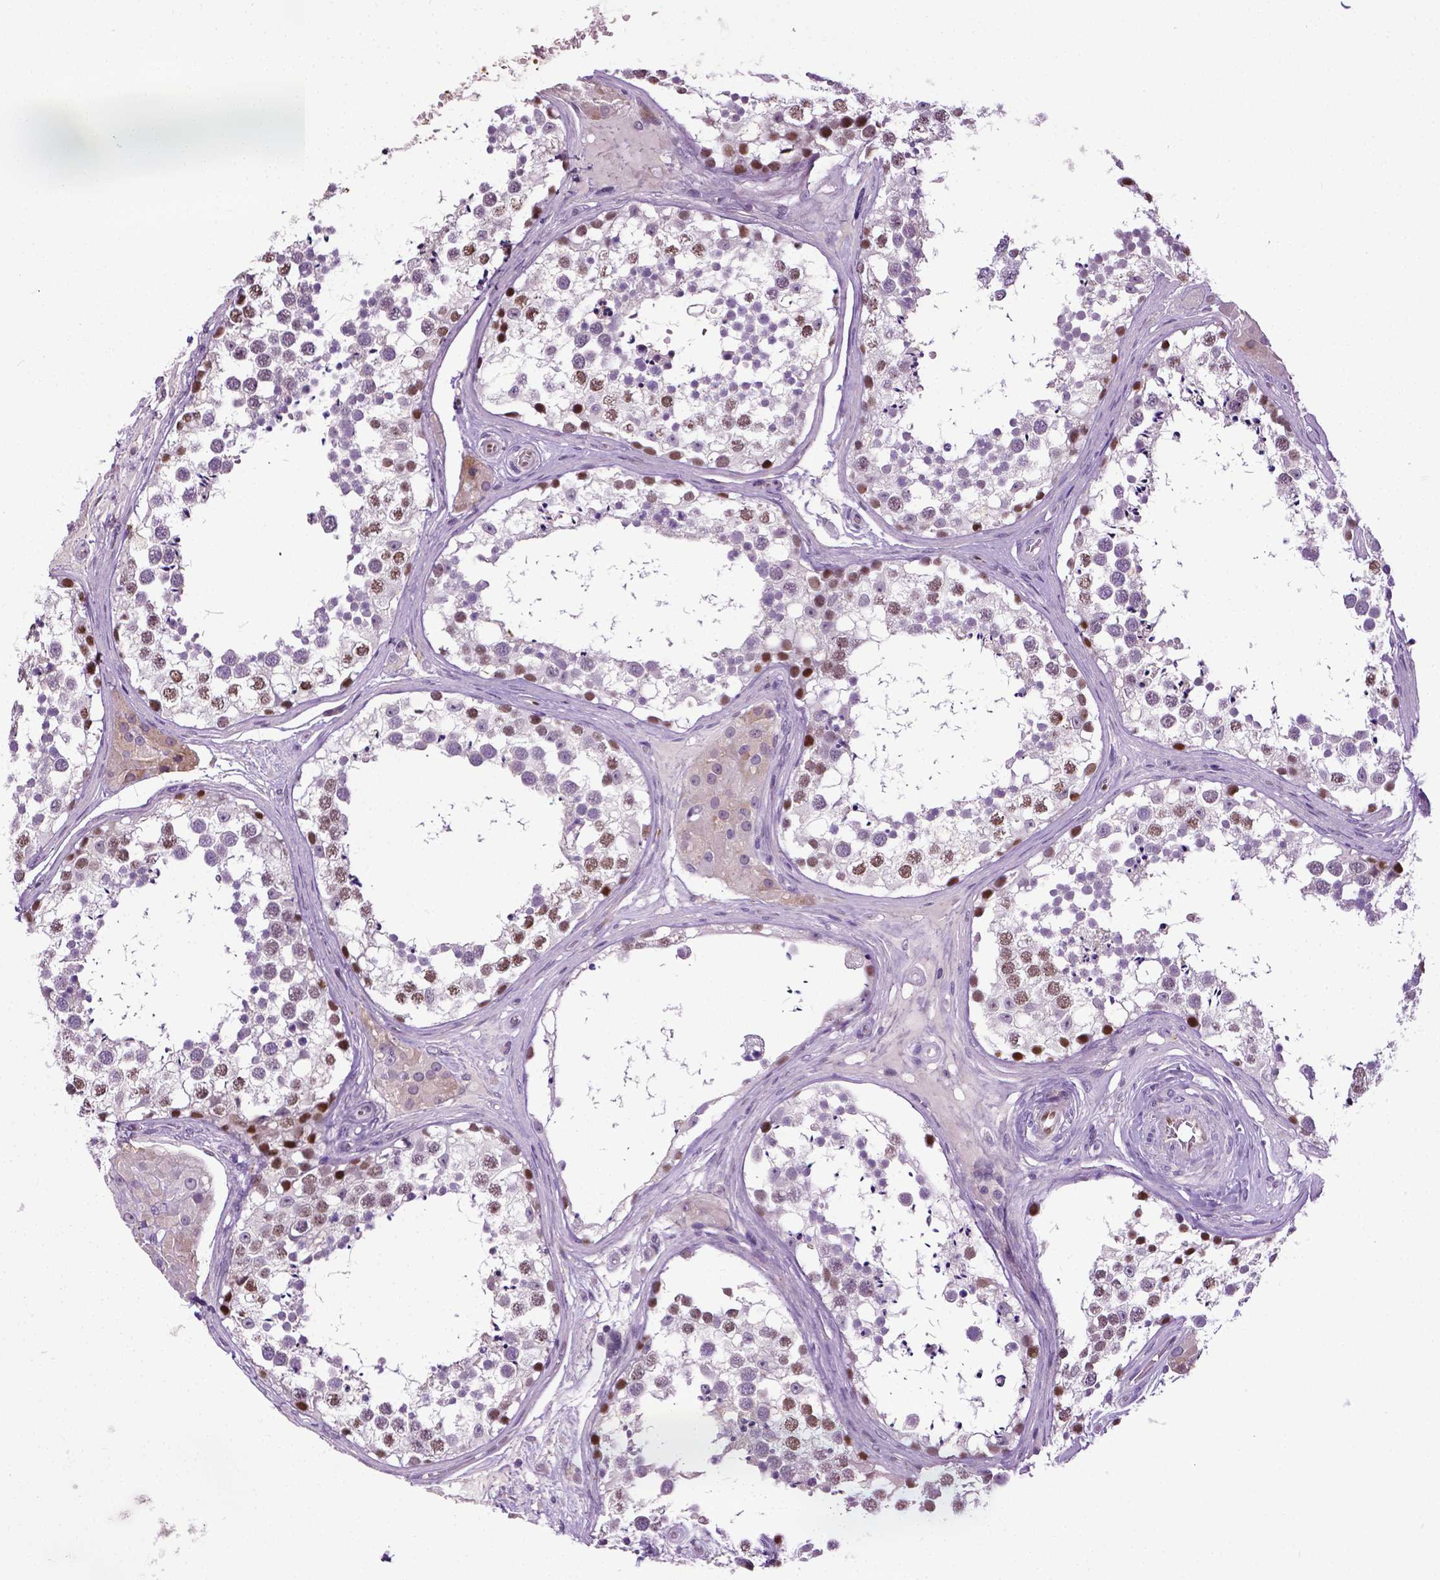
{"staining": {"intensity": "moderate", "quantity": "25%-75%", "location": "nuclear"}, "tissue": "testis", "cell_type": "Cells in seminiferous ducts", "image_type": "normal", "snomed": [{"axis": "morphology", "description": "Normal tissue, NOS"}, {"axis": "morphology", "description": "Seminoma, NOS"}, {"axis": "topography", "description": "Testis"}], "caption": "Moderate nuclear protein staining is identified in approximately 25%-75% of cells in seminiferous ducts in testis. (brown staining indicates protein expression, while blue staining denotes nuclei).", "gene": "PTGER3", "patient": {"sex": "male", "age": 65}}